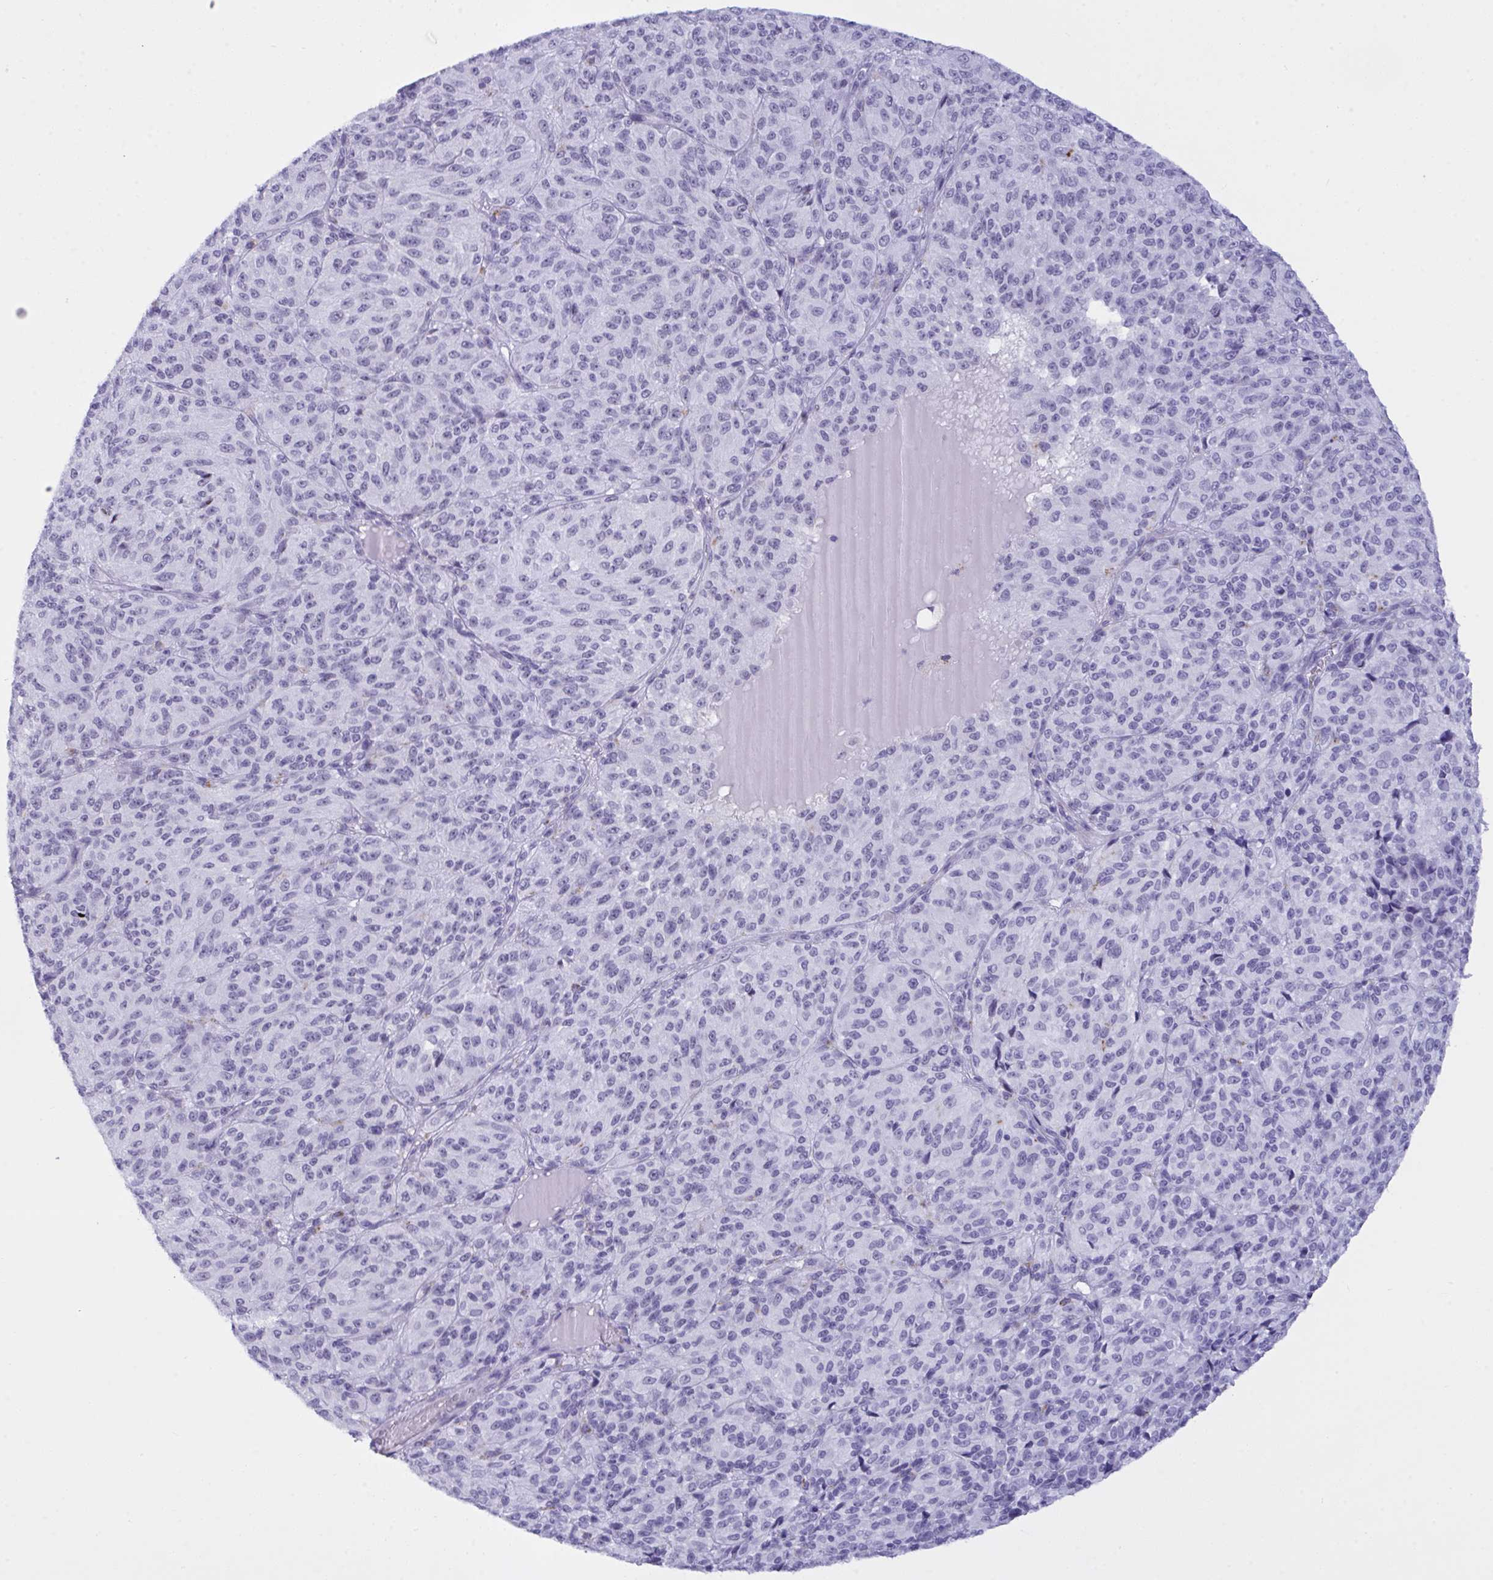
{"staining": {"intensity": "negative", "quantity": "none", "location": "none"}, "tissue": "melanoma", "cell_type": "Tumor cells", "image_type": "cancer", "snomed": [{"axis": "morphology", "description": "Malignant melanoma, Metastatic site"}, {"axis": "topography", "description": "Brain"}], "caption": "Immunohistochemical staining of melanoma displays no significant positivity in tumor cells. (DAB (3,3'-diaminobenzidine) IHC, high magnification).", "gene": "ELN", "patient": {"sex": "female", "age": 56}}